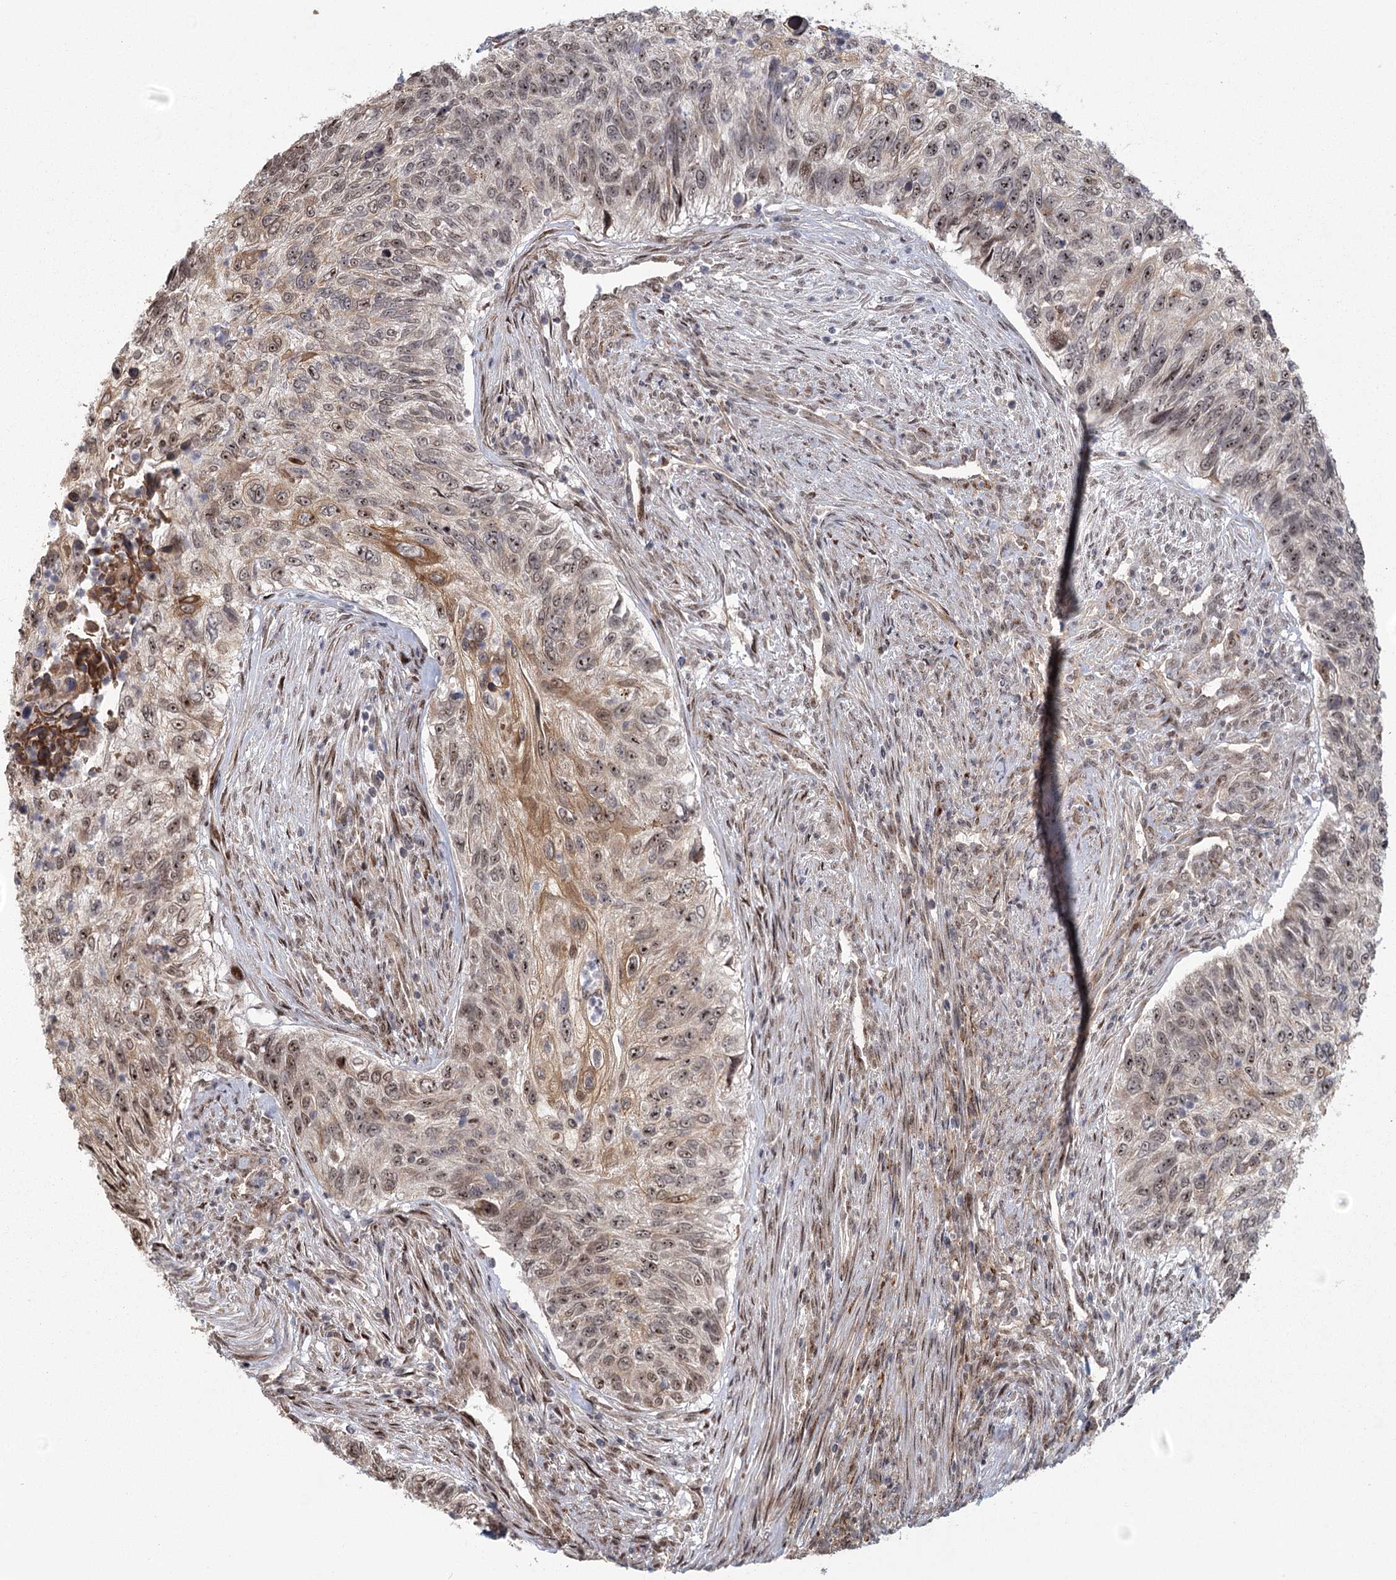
{"staining": {"intensity": "moderate", "quantity": "25%-75%", "location": "cytoplasmic/membranous,nuclear"}, "tissue": "urothelial cancer", "cell_type": "Tumor cells", "image_type": "cancer", "snomed": [{"axis": "morphology", "description": "Urothelial carcinoma, High grade"}, {"axis": "topography", "description": "Urinary bladder"}], "caption": "Moderate cytoplasmic/membranous and nuclear protein positivity is present in about 25%-75% of tumor cells in urothelial cancer.", "gene": "PARM1", "patient": {"sex": "female", "age": 60}}